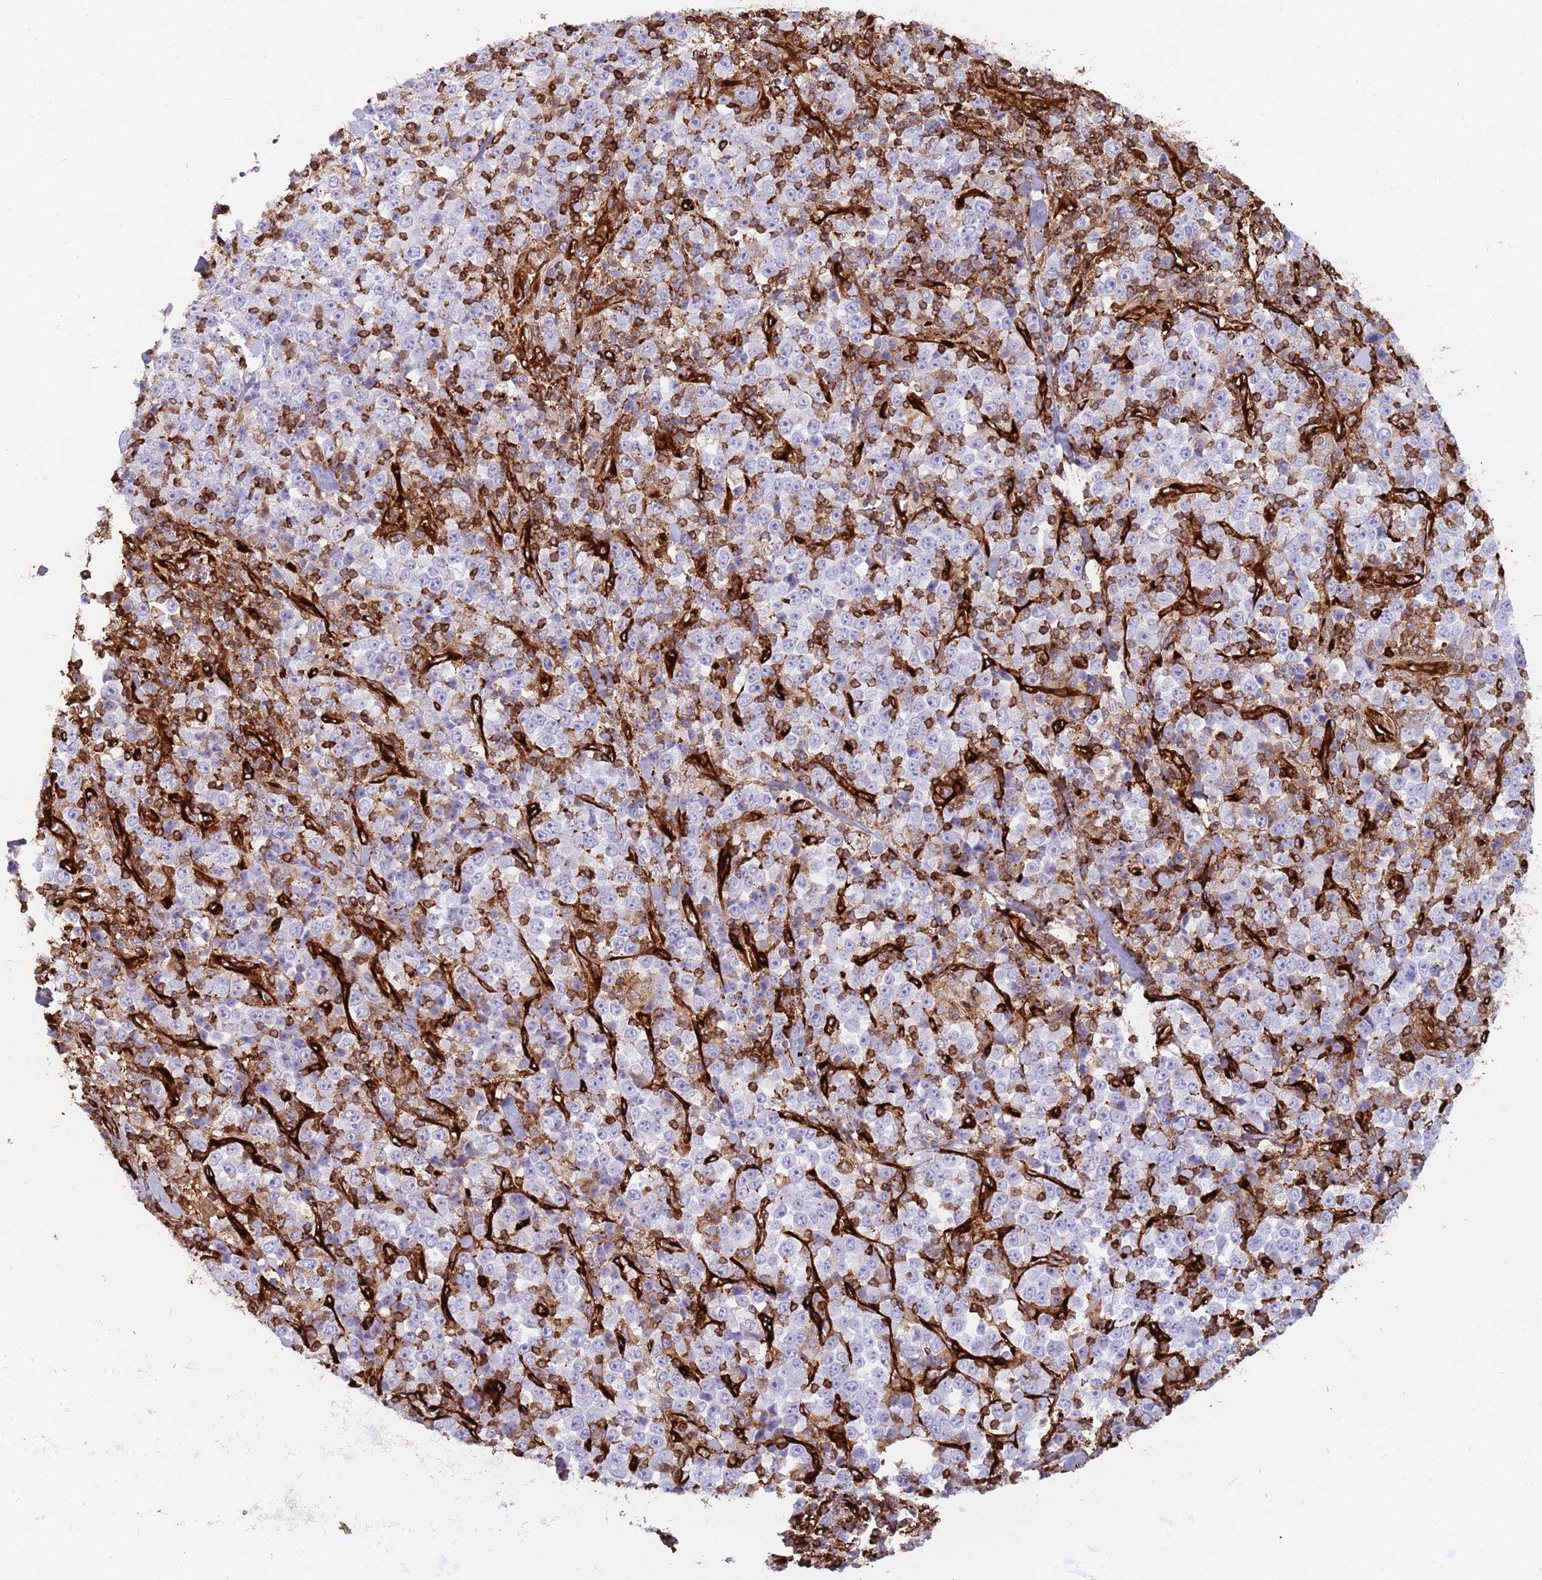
{"staining": {"intensity": "negative", "quantity": "none", "location": "none"}, "tissue": "stomach cancer", "cell_type": "Tumor cells", "image_type": "cancer", "snomed": [{"axis": "morphology", "description": "Normal tissue, NOS"}, {"axis": "morphology", "description": "Adenocarcinoma, NOS"}, {"axis": "topography", "description": "Stomach, upper"}, {"axis": "topography", "description": "Stomach"}], "caption": "Immunohistochemistry (IHC) micrograph of neoplastic tissue: stomach cancer (adenocarcinoma) stained with DAB (3,3'-diaminobenzidine) demonstrates no significant protein staining in tumor cells. Nuclei are stained in blue.", "gene": "KBTBD7", "patient": {"sex": "male", "age": 59}}